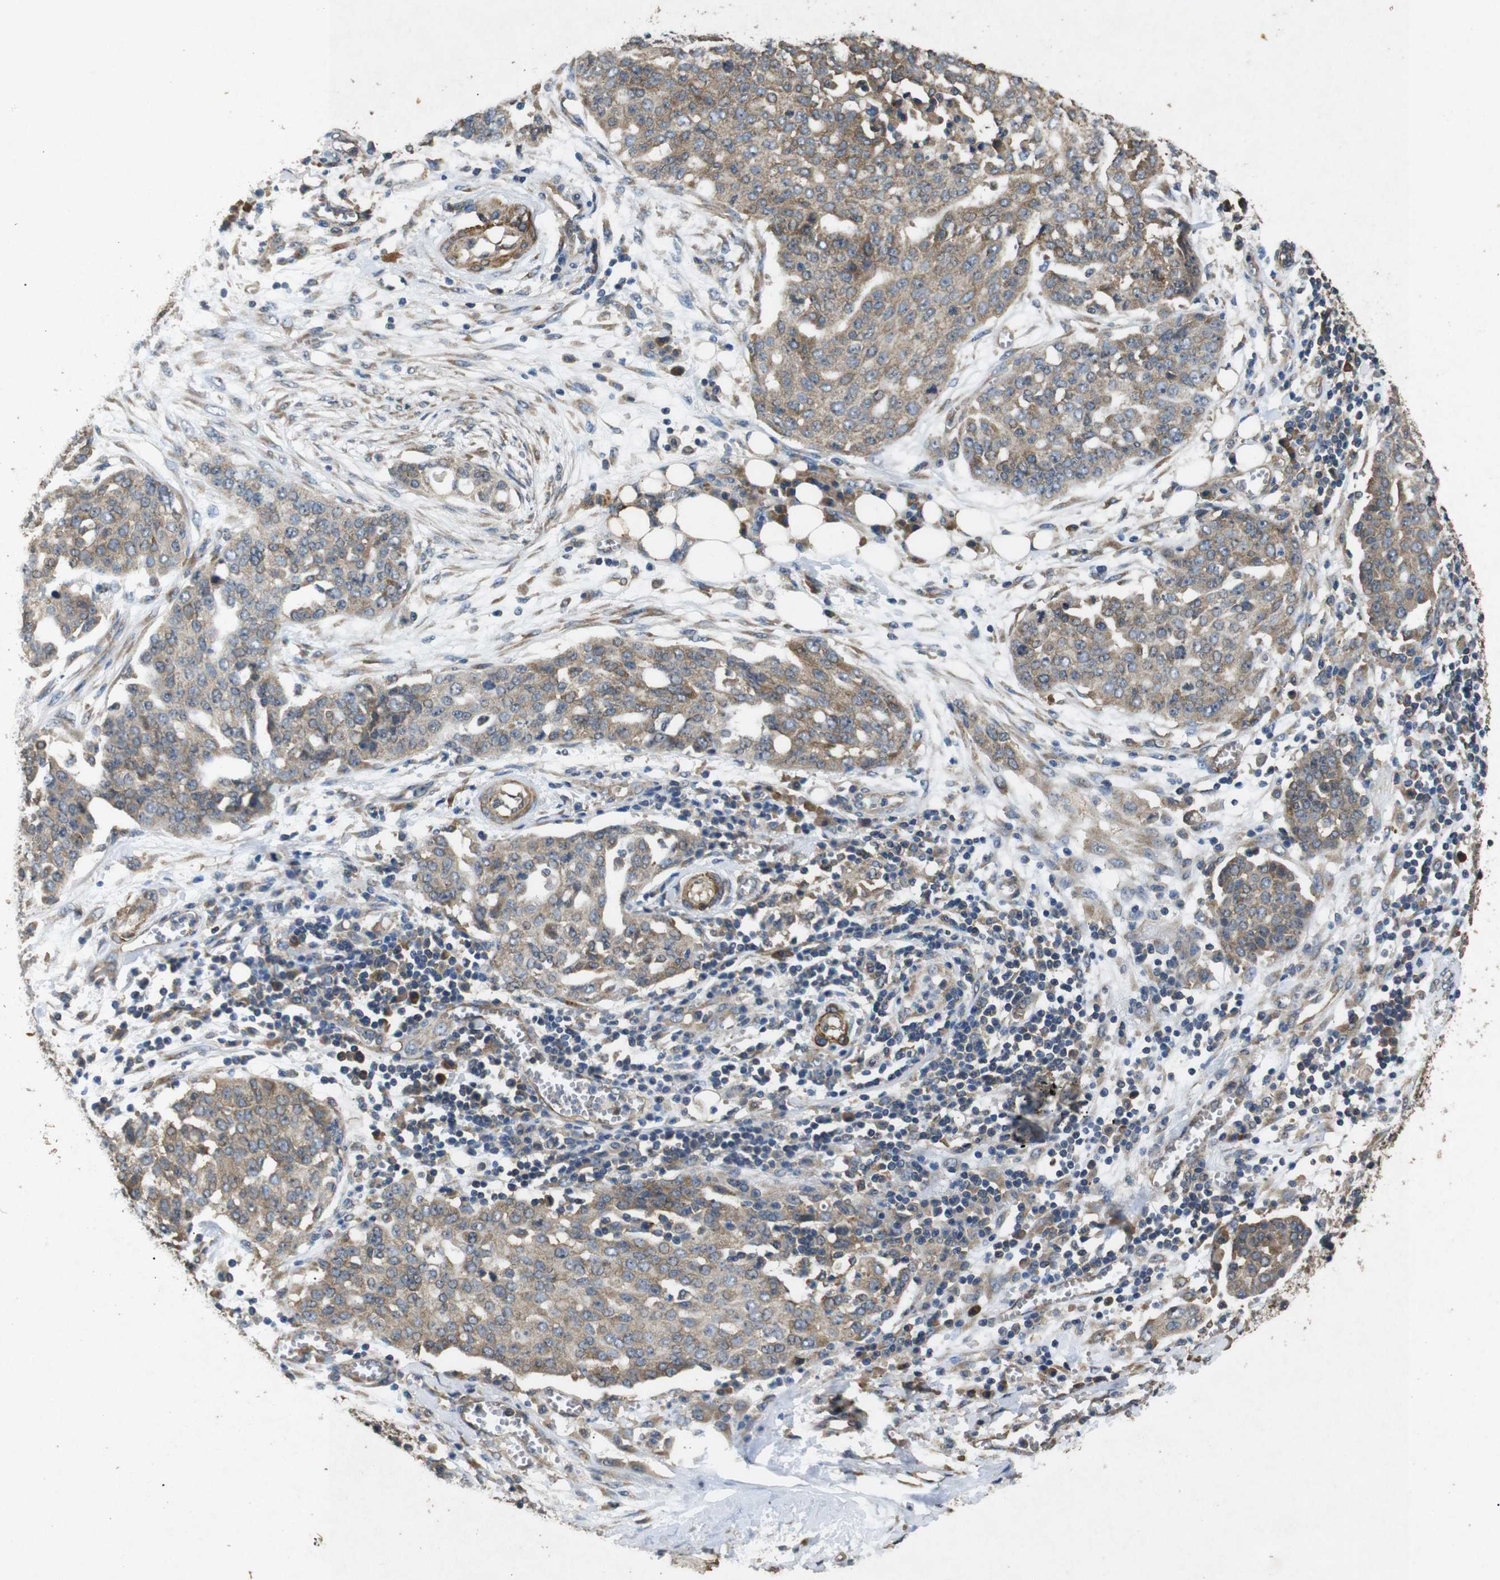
{"staining": {"intensity": "moderate", "quantity": ">75%", "location": "cytoplasmic/membranous"}, "tissue": "ovarian cancer", "cell_type": "Tumor cells", "image_type": "cancer", "snomed": [{"axis": "morphology", "description": "Cystadenocarcinoma, serous, NOS"}, {"axis": "topography", "description": "Soft tissue"}, {"axis": "topography", "description": "Ovary"}], "caption": "Immunohistochemistry micrograph of neoplastic tissue: human ovarian cancer stained using immunohistochemistry exhibits medium levels of moderate protein expression localized specifically in the cytoplasmic/membranous of tumor cells, appearing as a cytoplasmic/membranous brown color.", "gene": "BNIP3", "patient": {"sex": "female", "age": 57}}